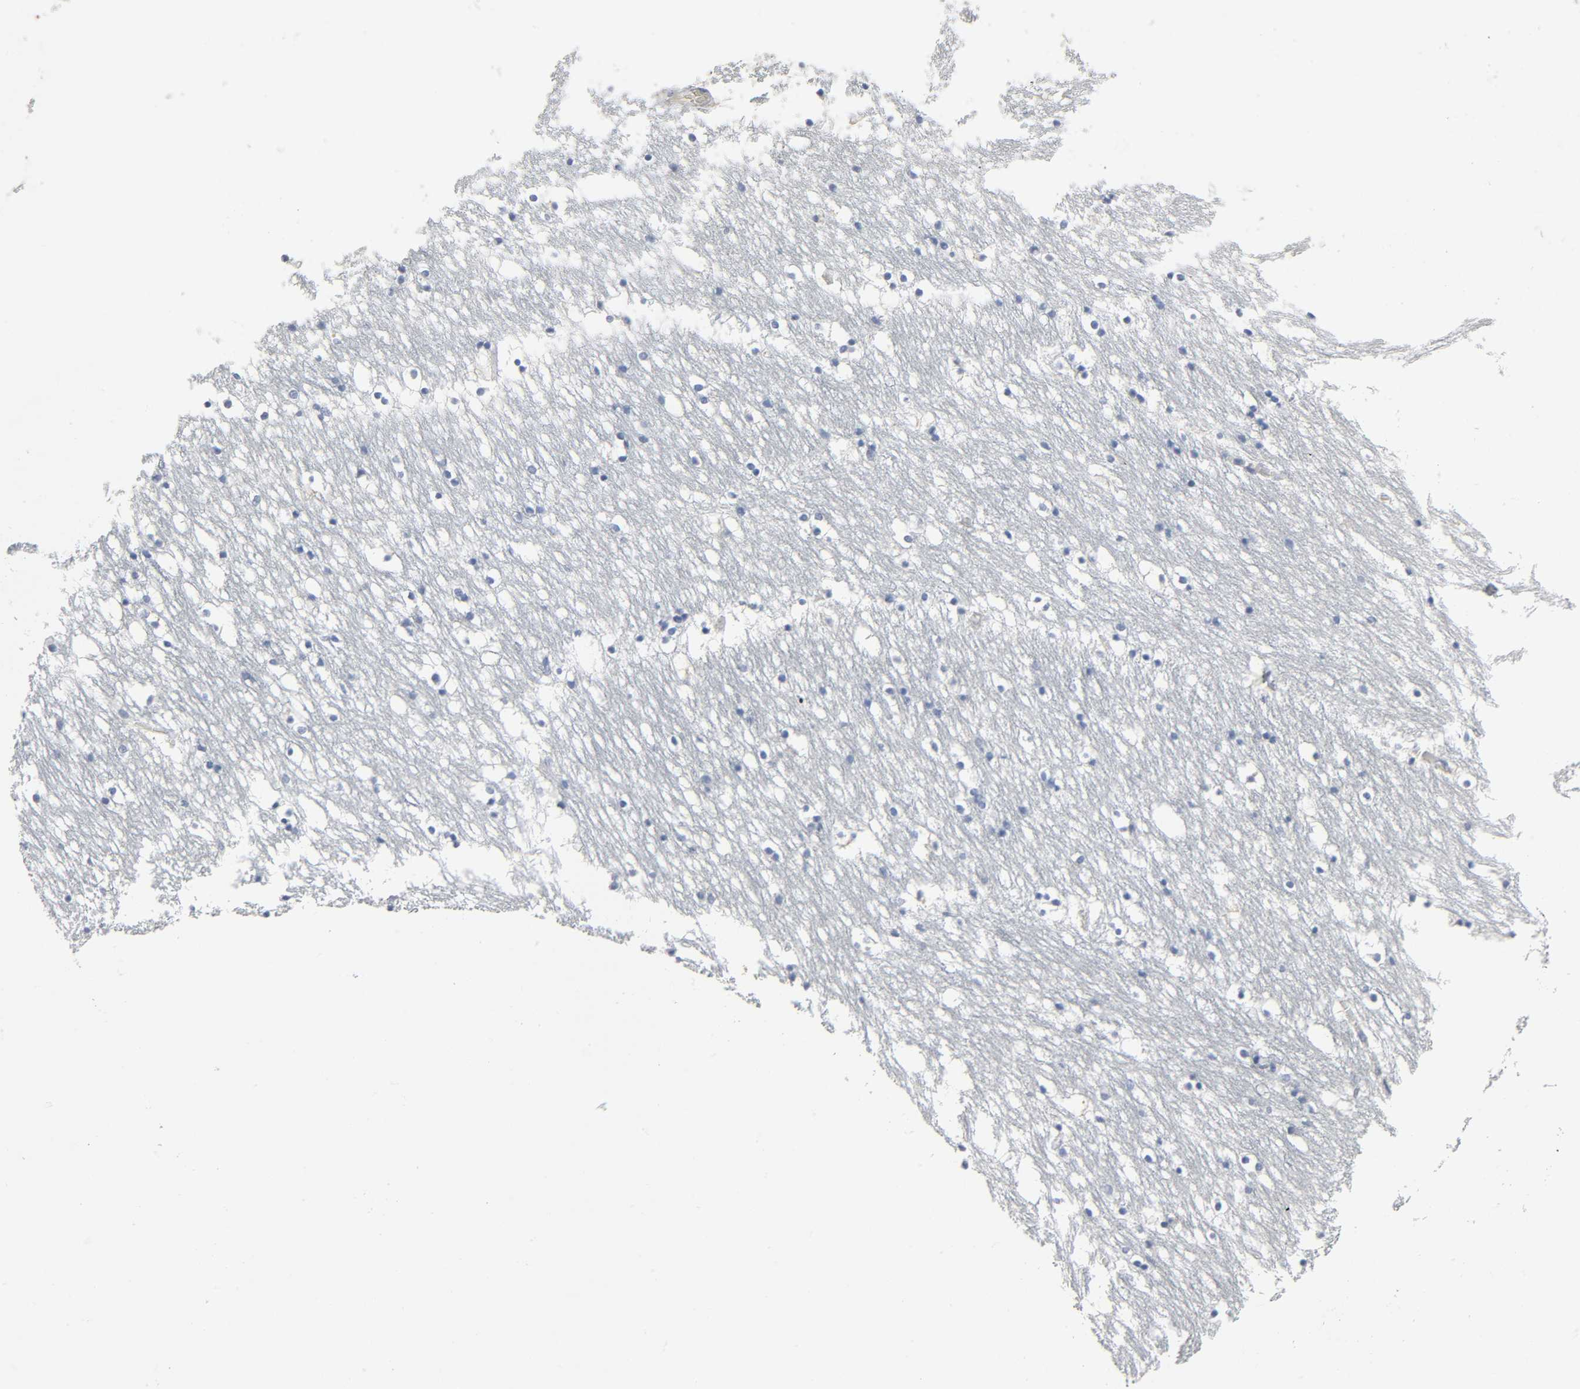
{"staining": {"intensity": "negative", "quantity": "none", "location": "none"}, "tissue": "caudate", "cell_type": "Glial cells", "image_type": "normal", "snomed": [{"axis": "morphology", "description": "Normal tissue, NOS"}, {"axis": "topography", "description": "Lateral ventricle wall"}], "caption": "Glial cells are negative for brown protein staining in normal caudate. (DAB immunohistochemistry, high magnification).", "gene": "FBLN5", "patient": {"sex": "male", "age": 45}}